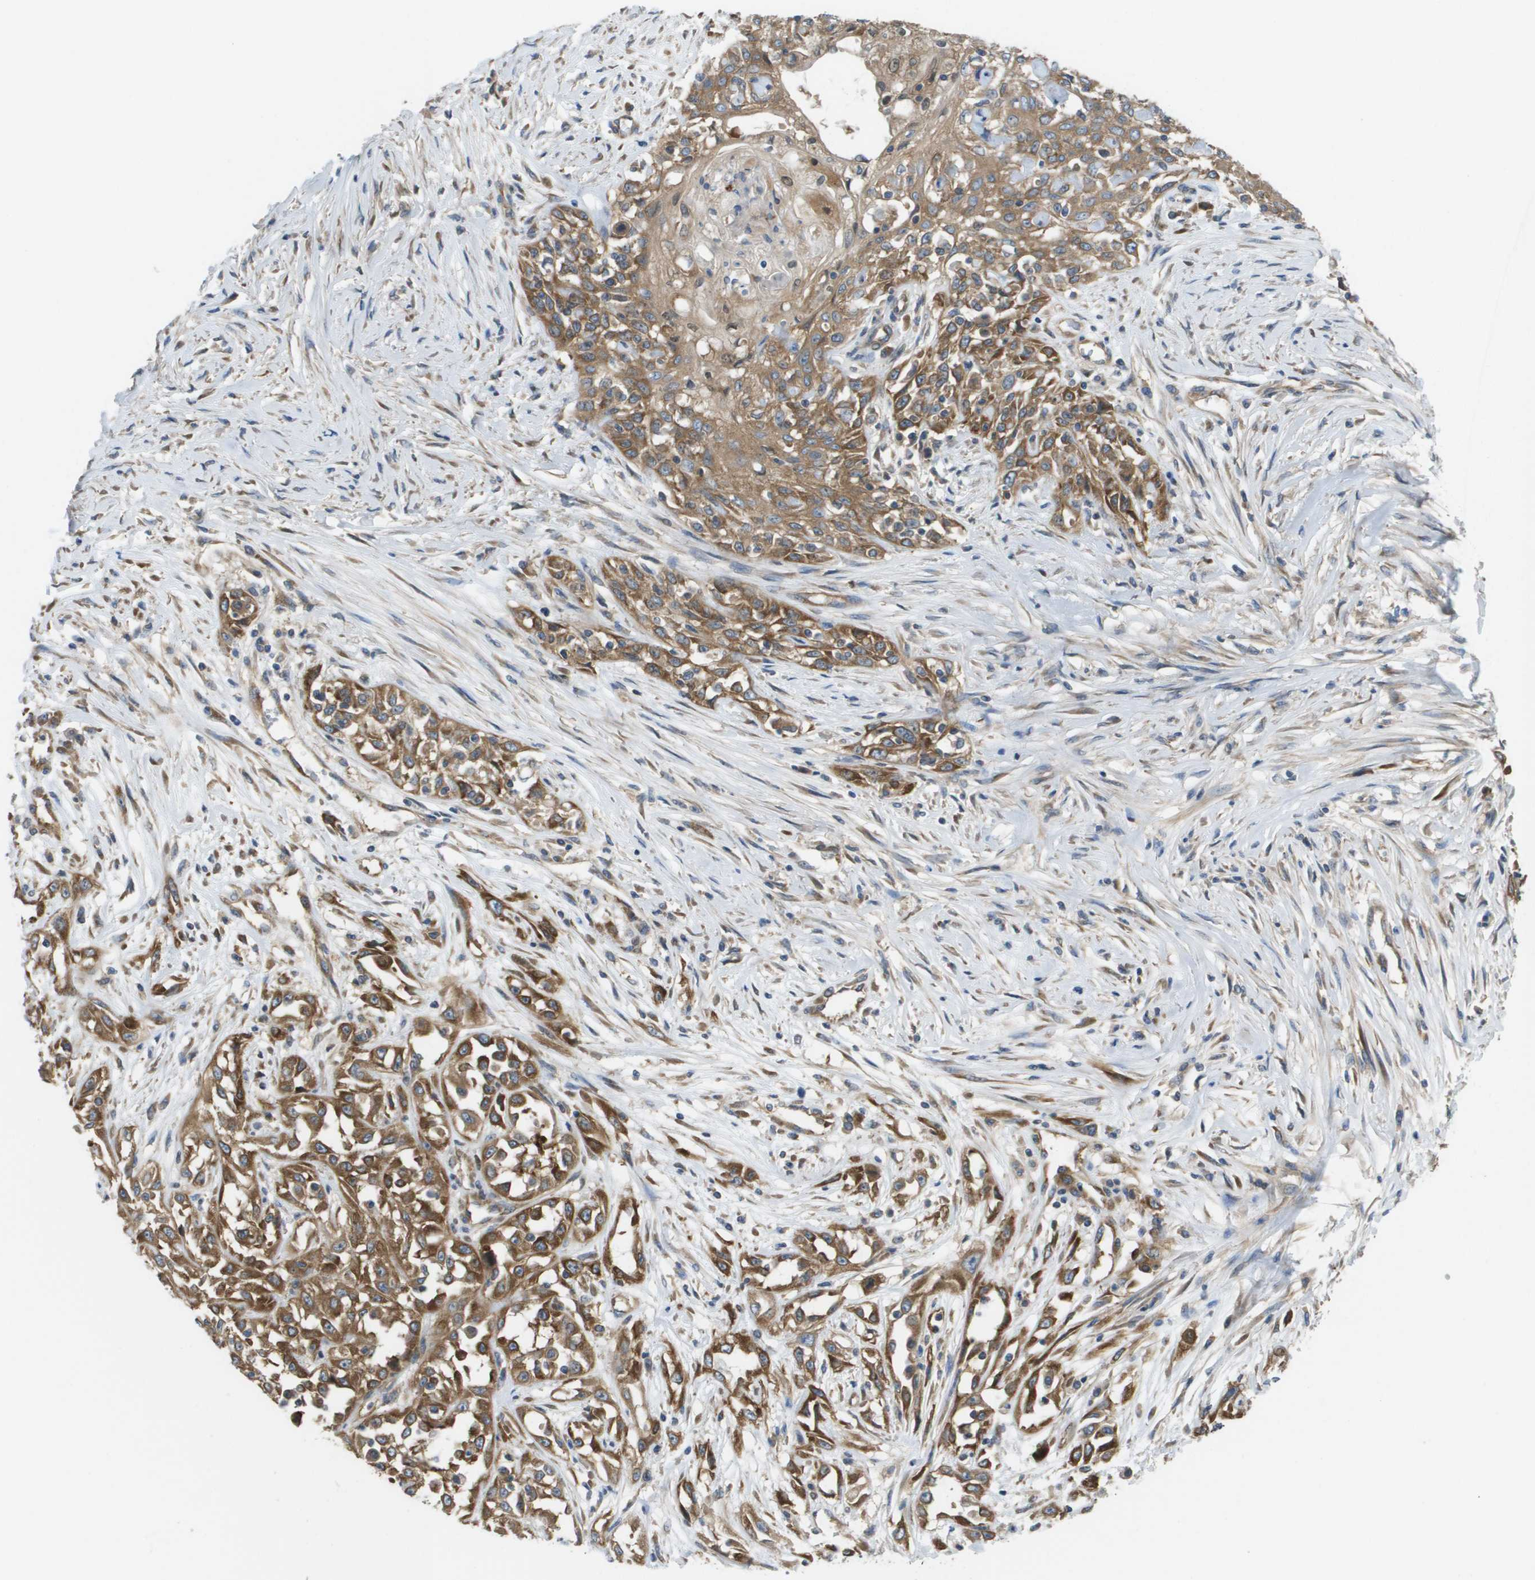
{"staining": {"intensity": "strong", "quantity": ">75%", "location": "cytoplasmic/membranous"}, "tissue": "skin cancer", "cell_type": "Tumor cells", "image_type": "cancer", "snomed": [{"axis": "morphology", "description": "Squamous cell carcinoma, NOS"}, {"axis": "morphology", "description": "Squamous cell carcinoma, metastatic, NOS"}, {"axis": "topography", "description": "Skin"}, {"axis": "topography", "description": "Lymph node"}], "caption": "Human skin cancer stained with a brown dye demonstrates strong cytoplasmic/membranous positive staining in about >75% of tumor cells.", "gene": "EIF4G2", "patient": {"sex": "male", "age": 75}}